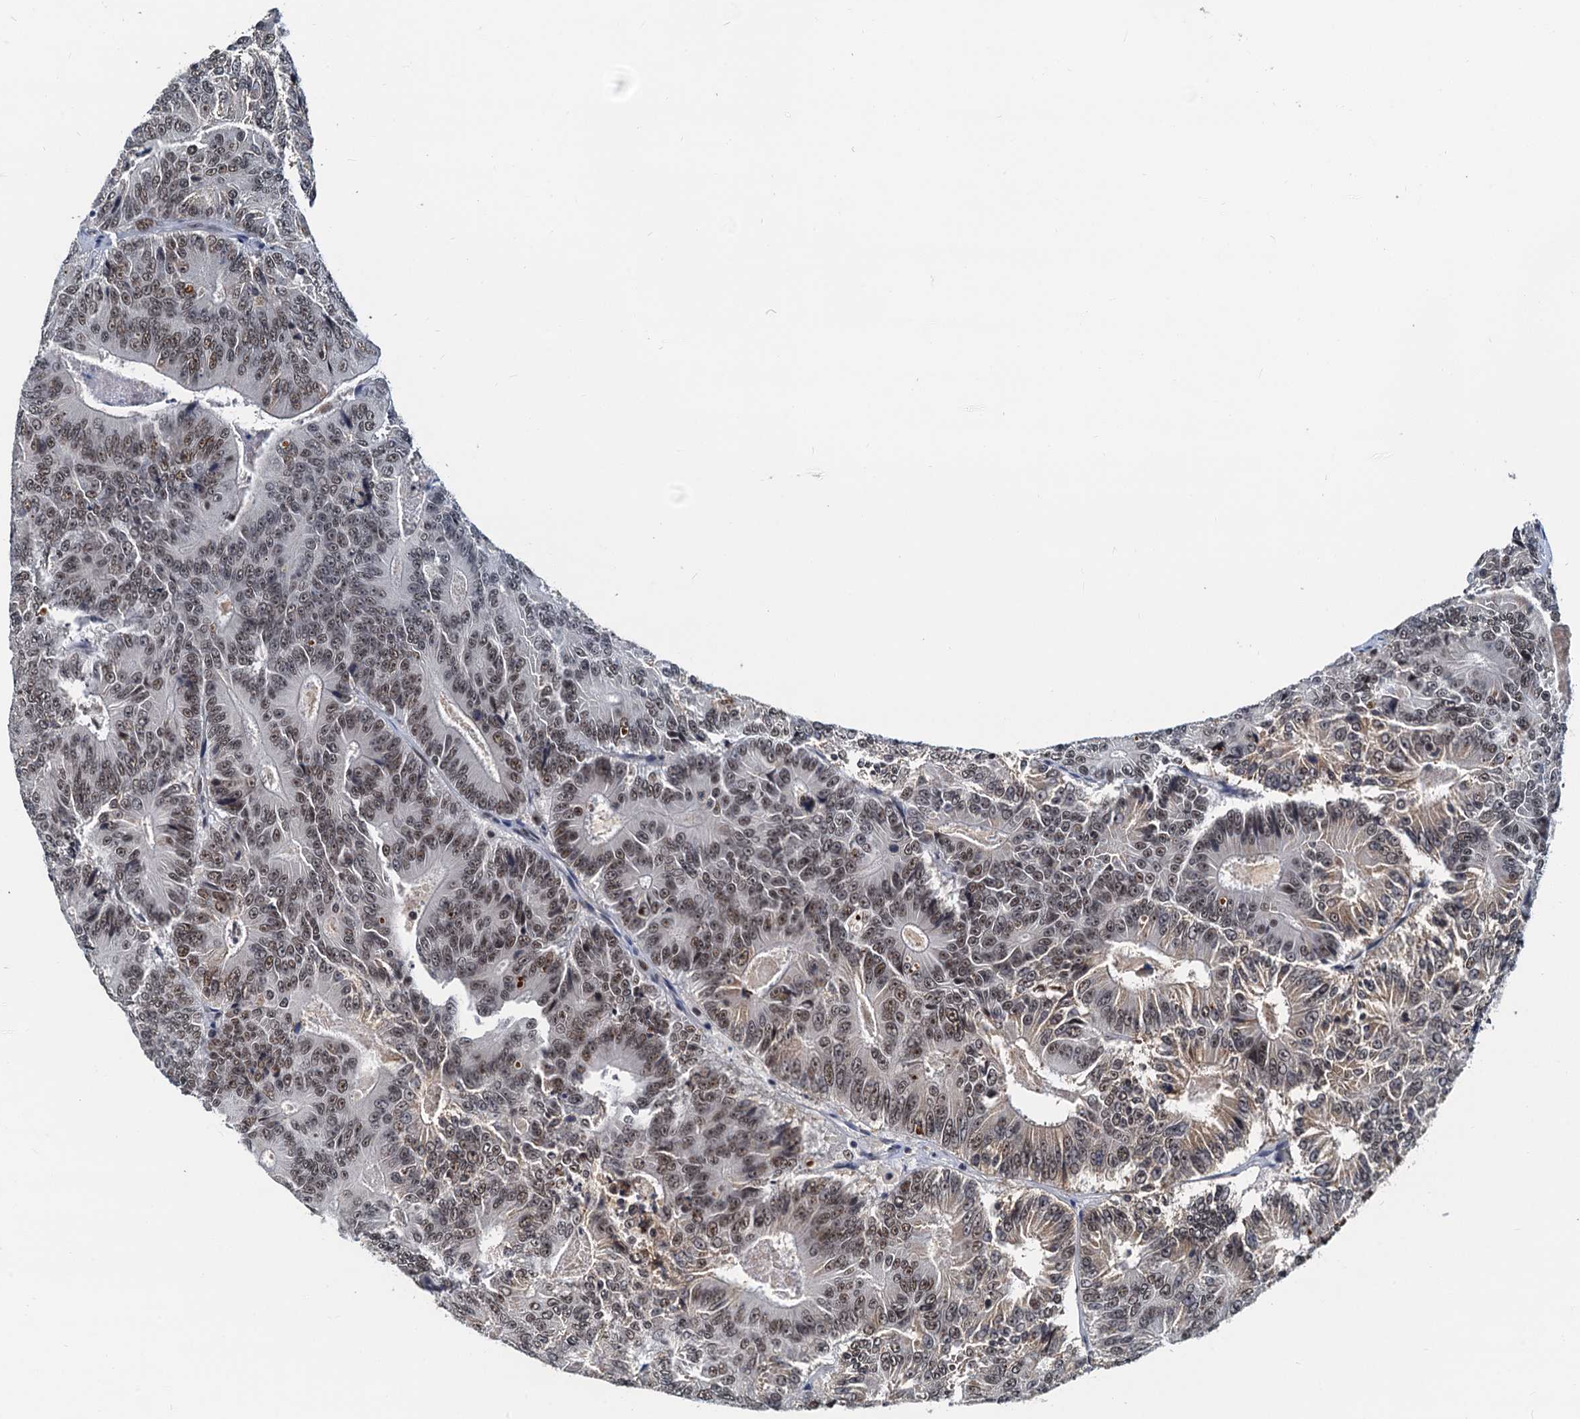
{"staining": {"intensity": "moderate", "quantity": ">75%", "location": "cytoplasmic/membranous,nuclear"}, "tissue": "colorectal cancer", "cell_type": "Tumor cells", "image_type": "cancer", "snomed": [{"axis": "morphology", "description": "Adenocarcinoma, NOS"}, {"axis": "topography", "description": "Colon"}], "caption": "Immunohistochemical staining of human colorectal cancer reveals medium levels of moderate cytoplasmic/membranous and nuclear staining in about >75% of tumor cells.", "gene": "SNRPD1", "patient": {"sex": "male", "age": 83}}